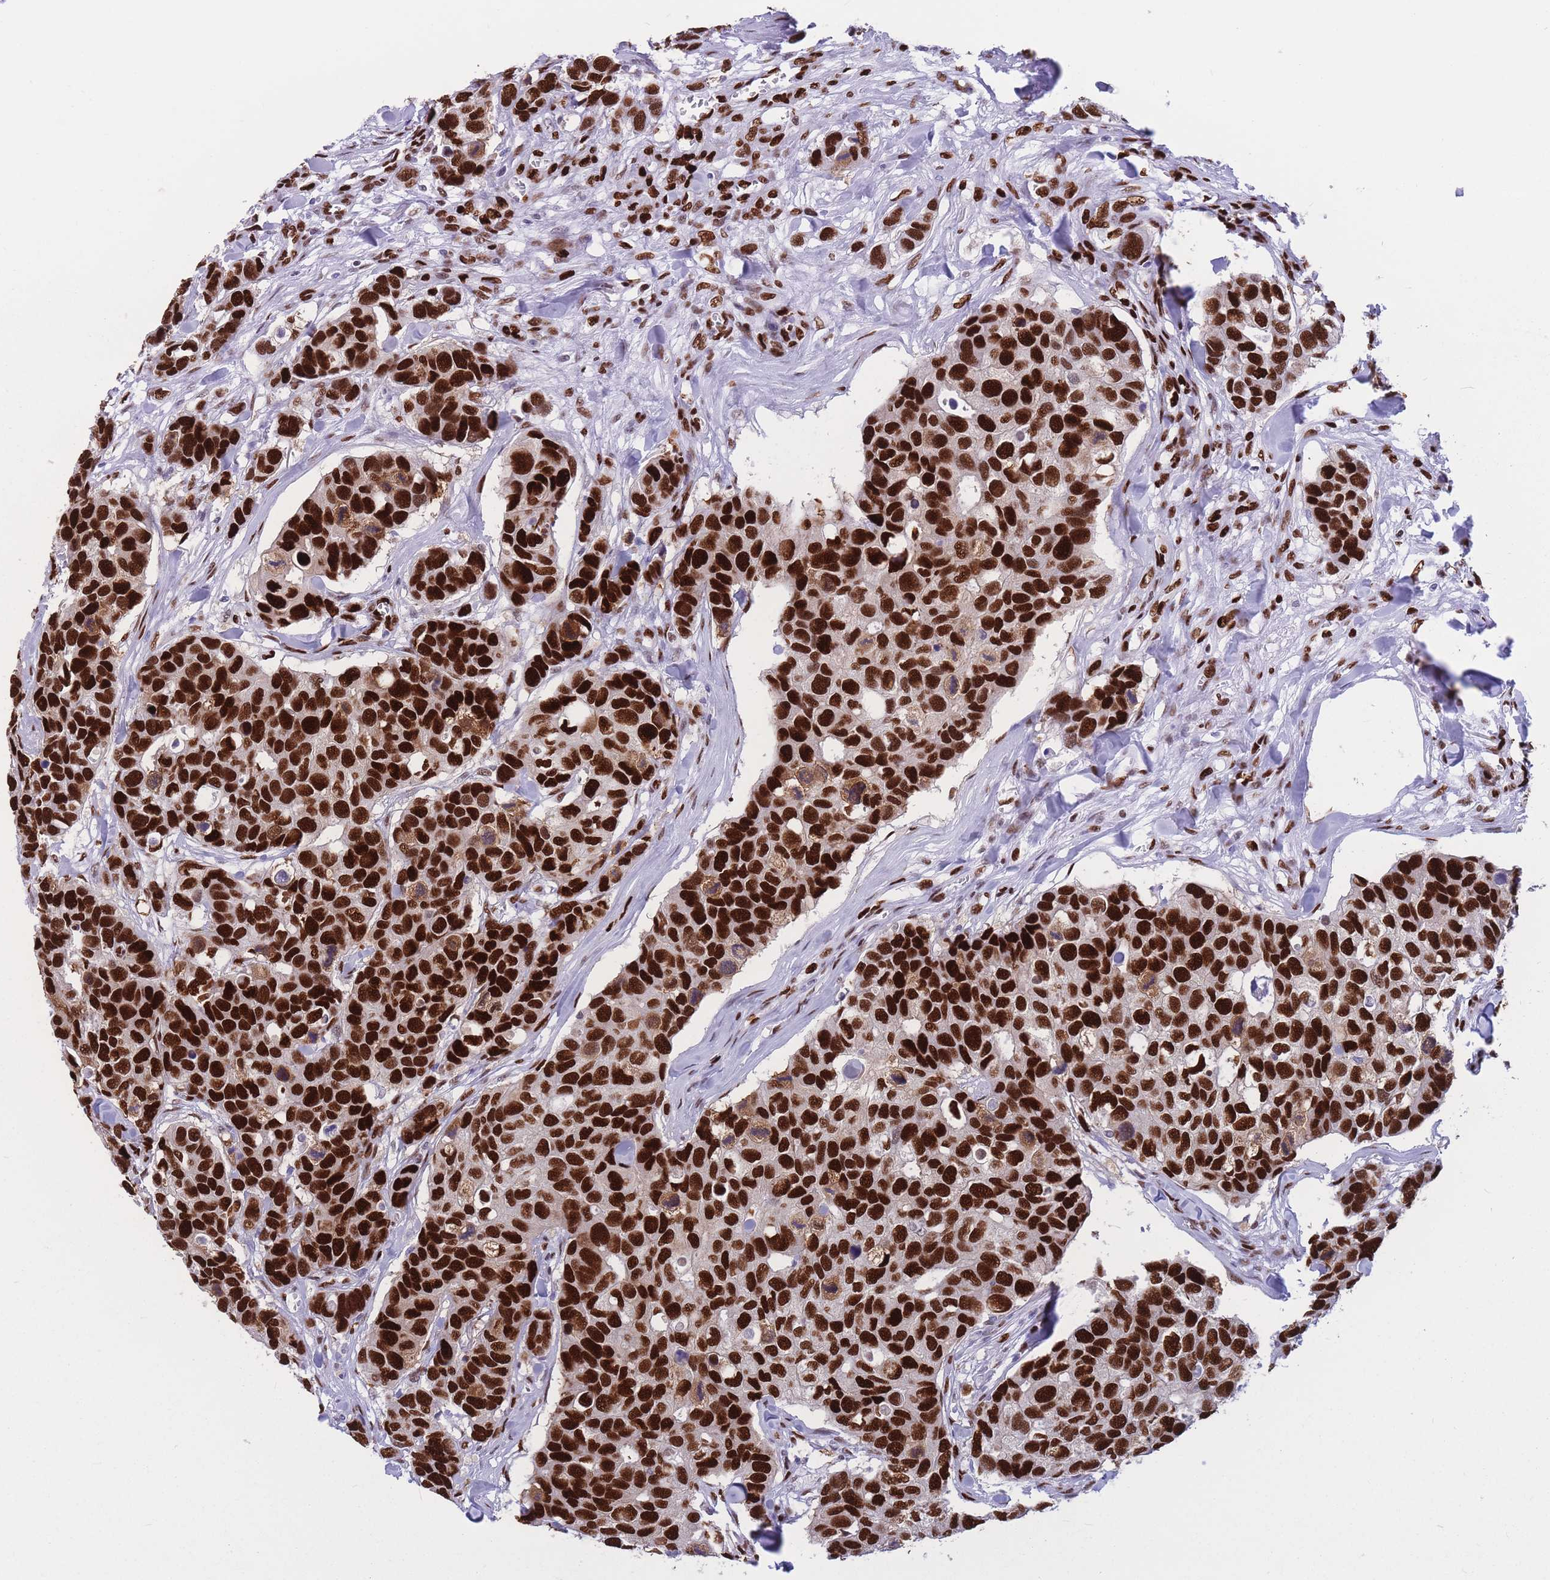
{"staining": {"intensity": "strong", "quantity": ">75%", "location": "nuclear"}, "tissue": "breast cancer", "cell_type": "Tumor cells", "image_type": "cancer", "snomed": [{"axis": "morphology", "description": "Duct carcinoma"}, {"axis": "topography", "description": "Breast"}], "caption": "This histopathology image demonstrates immunohistochemistry staining of breast infiltrating ductal carcinoma, with high strong nuclear staining in about >75% of tumor cells.", "gene": "NASP", "patient": {"sex": "female", "age": 83}}